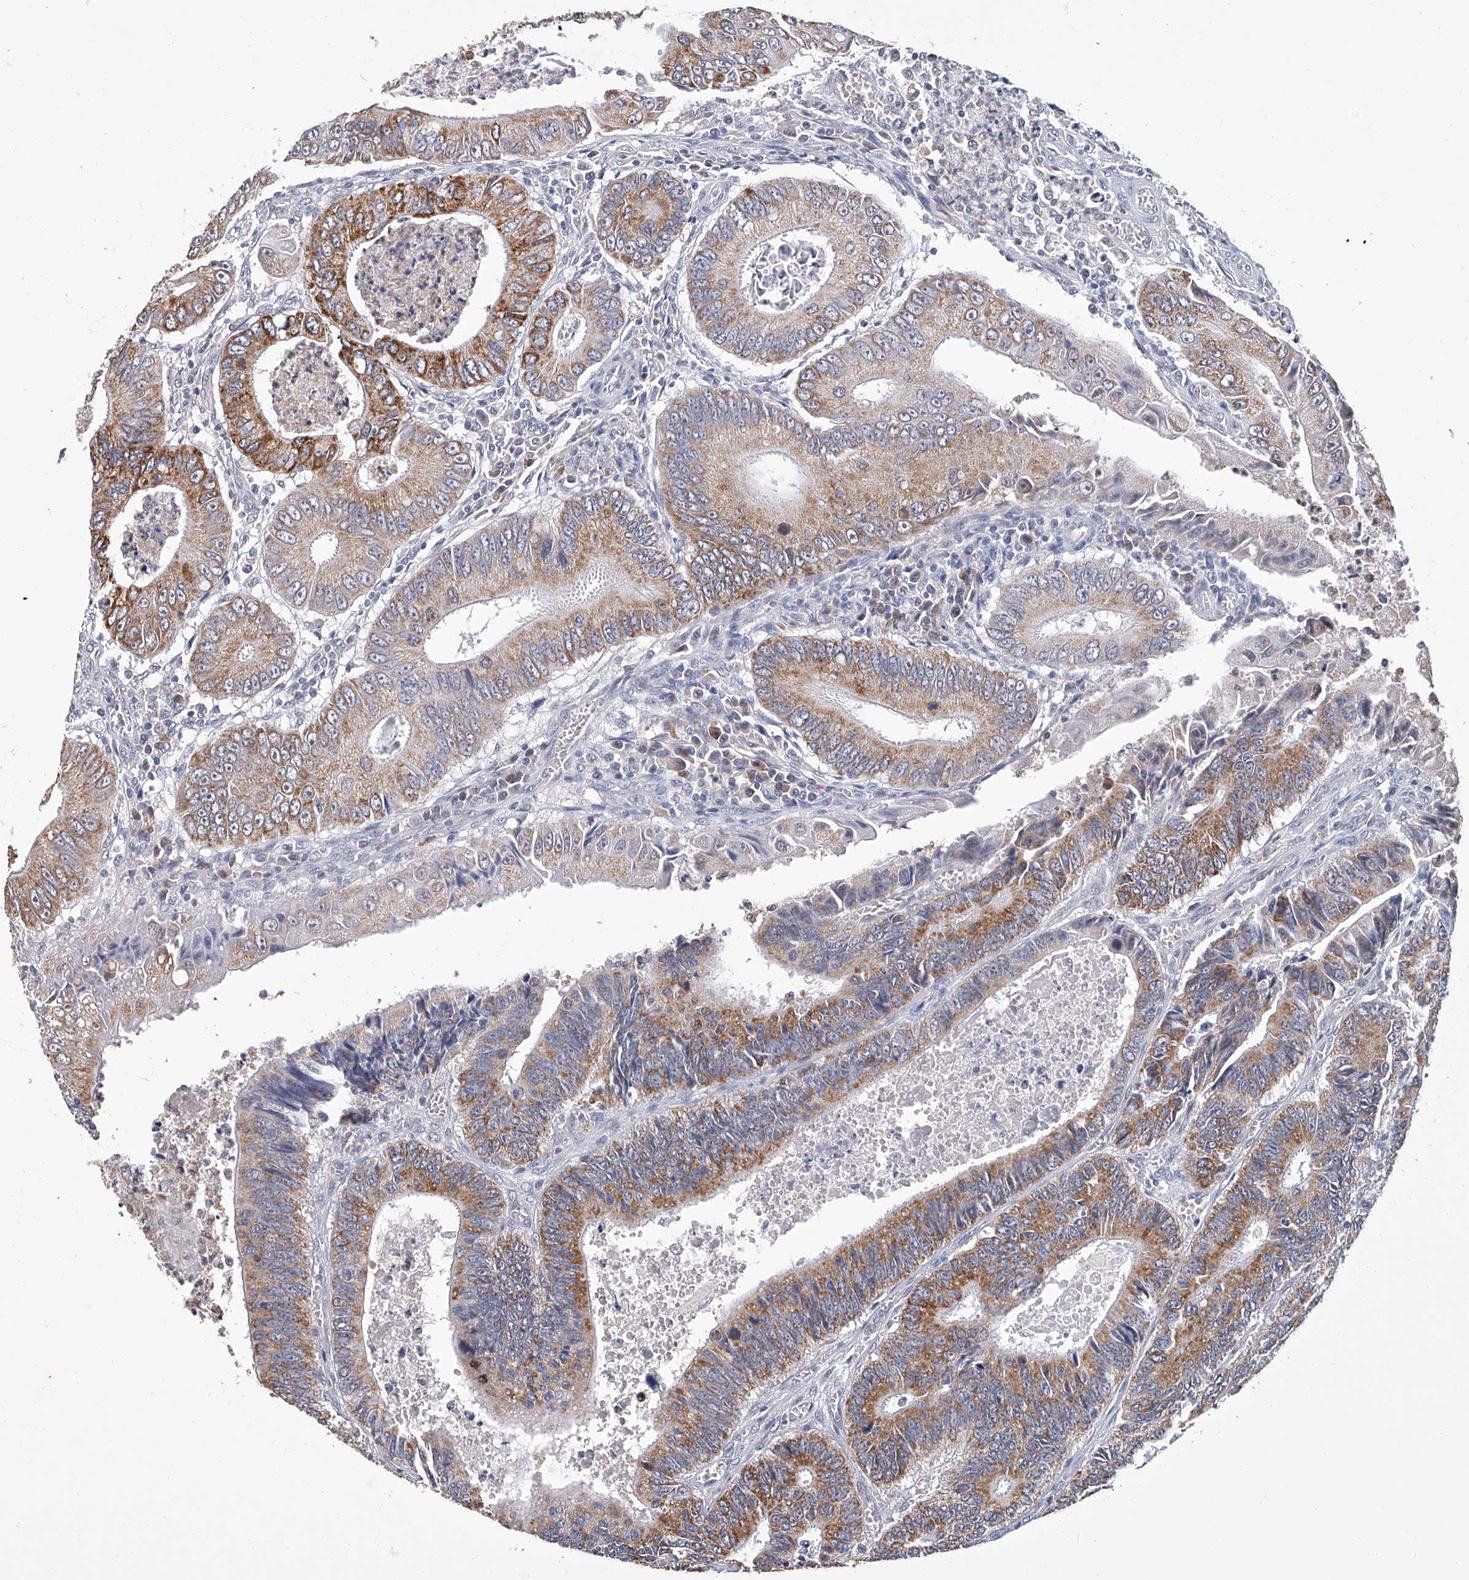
{"staining": {"intensity": "moderate", "quantity": ">75%", "location": "cytoplasmic/membranous"}, "tissue": "colorectal cancer", "cell_type": "Tumor cells", "image_type": "cancer", "snomed": [{"axis": "morphology", "description": "Inflammation, NOS"}, {"axis": "morphology", "description": "Adenocarcinoma, NOS"}, {"axis": "topography", "description": "Colon"}], "caption": "Colorectal cancer (adenocarcinoma) stained with a brown dye demonstrates moderate cytoplasmic/membranous positive expression in approximately >75% of tumor cells.", "gene": "OAT", "patient": {"sex": "male", "age": 72}}